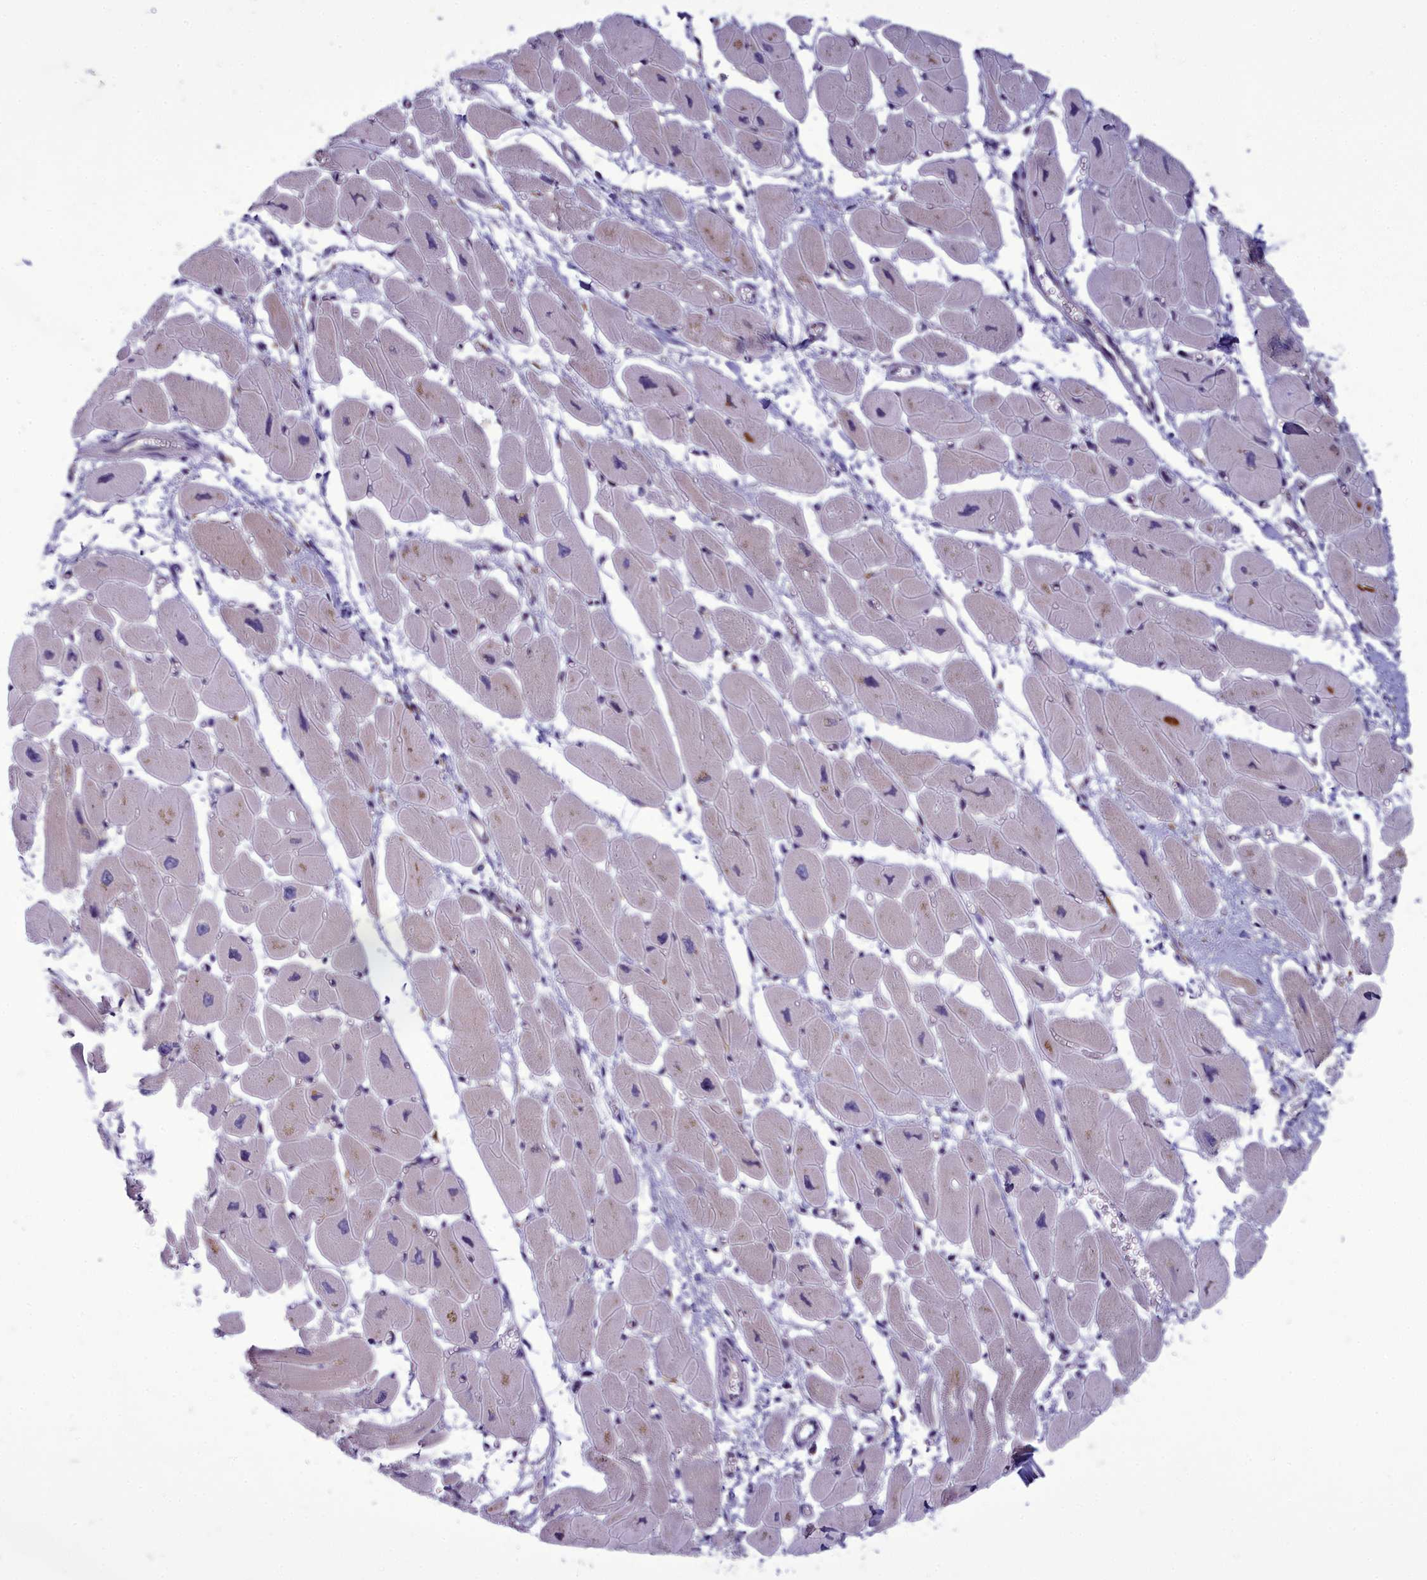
{"staining": {"intensity": "weak", "quantity": "<25%", "location": "cytoplasmic/membranous"}, "tissue": "heart muscle", "cell_type": "Cardiomyocytes", "image_type": "normal", "snomed": [{"axis": "morphology", "description": "Normal tissue, NOS"}, {"axis": "topography", "description": "Heart"}], "caption": "Protein analysis of normal heart muscle demonstrates no significant staining in cardiomyocytes.", "gene": "CENATAC", "patient": {"sex": "female", "age": 54}}